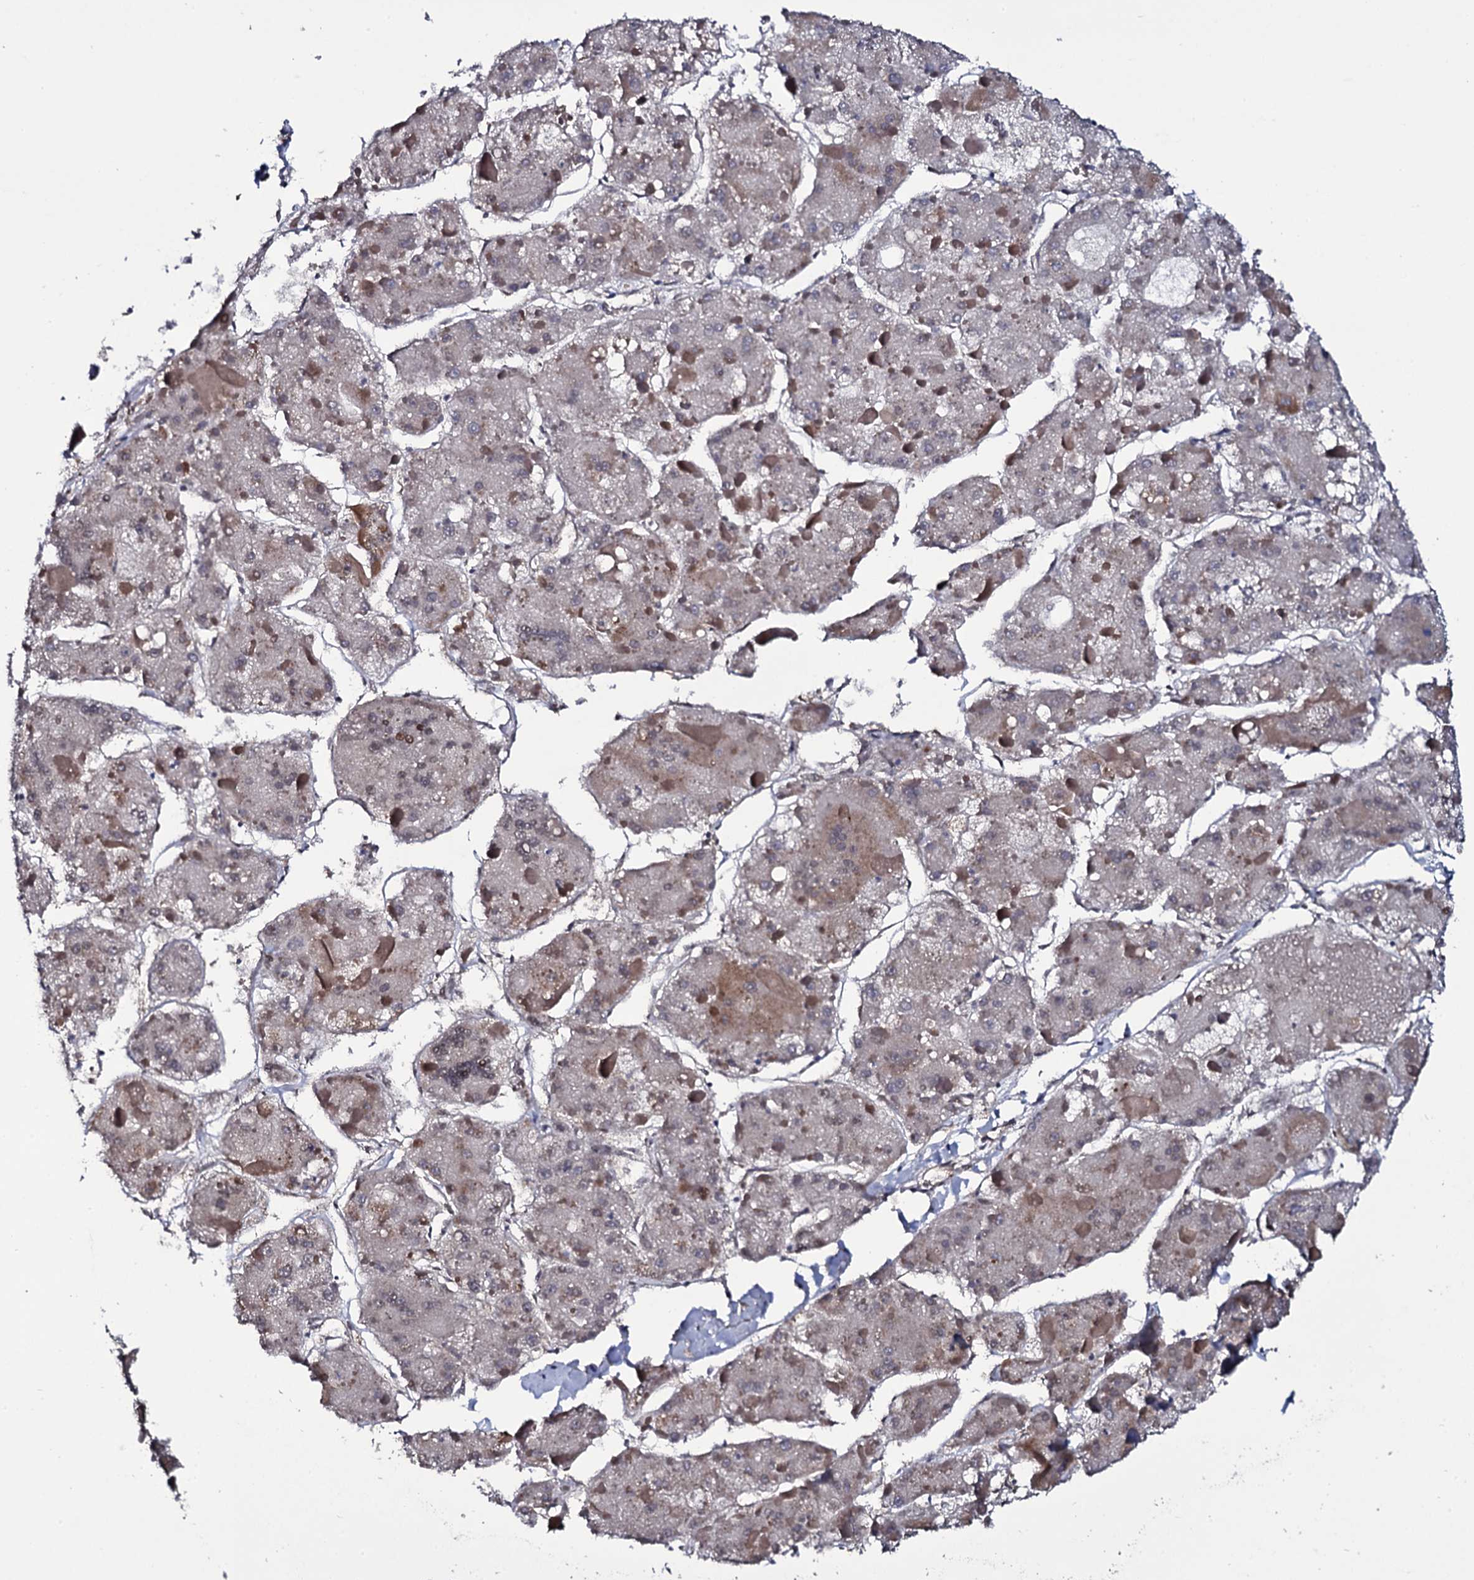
{"staining": {"intensity": "weak", "quantity": "<25%", "location": "cytoplasmic/membranous"}, "tissue": "liver cancer", "cell_type": "Tumor cells", "image_type": "cancer", "snomed": [{"axis": "morphology", "description": "Carcinoma, Hepatocellular, NOS"}, {"axis": "topography", "description": "Liver"}], "caption": "IHC of liver cancer shows no staining in tumor cells.", "gene": "TTC23", "patient": {"sex": "female", "age": 73}}